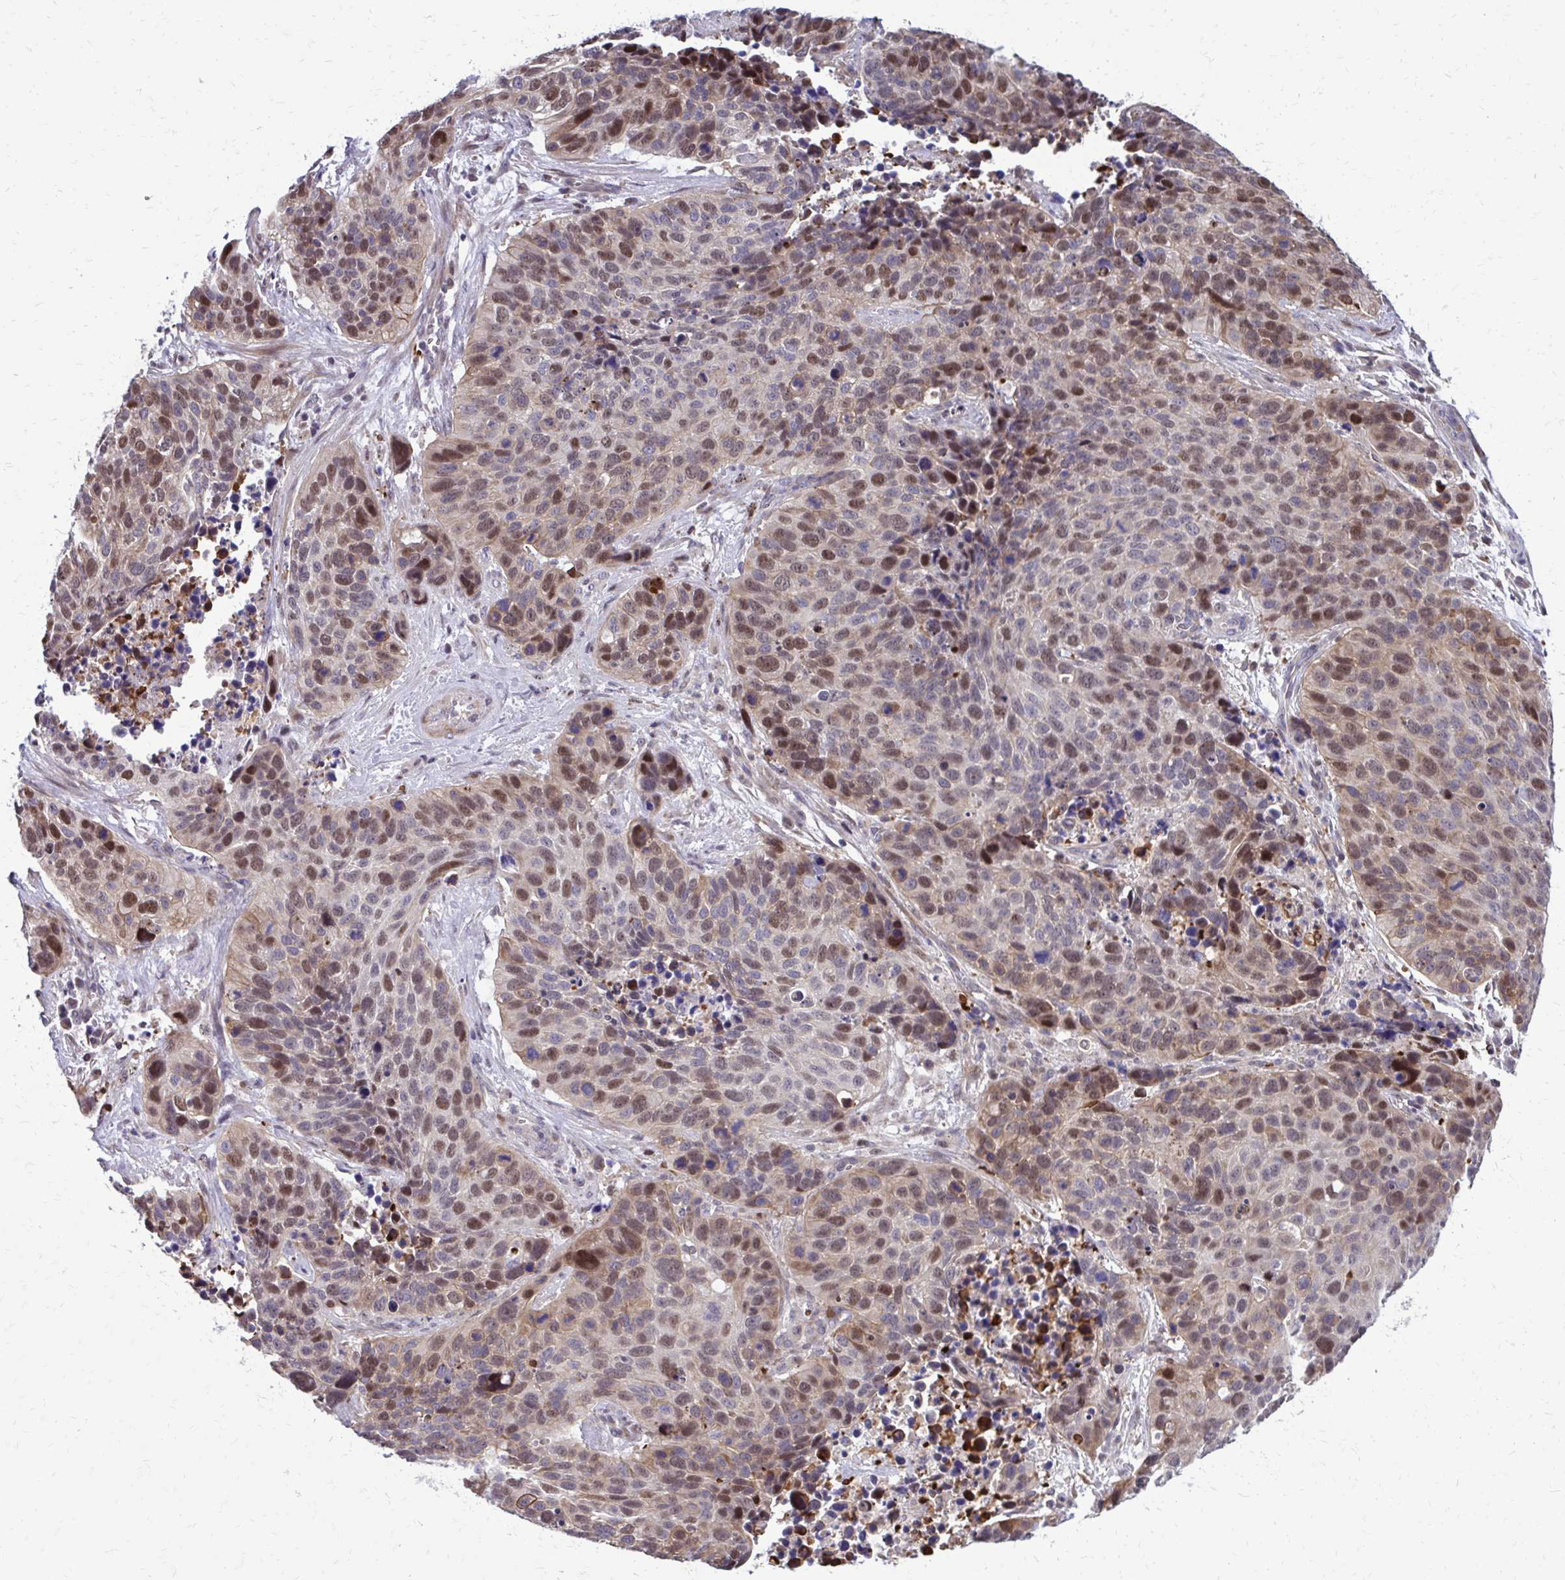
{"staining": {"intensity": "moderate", "quantity": "25%-75%", "location": "nuclear"}, "tissue": "lung cancer", "cell_type": "Tumor cells", "image_type": "cancer", "snomed": [{"axis": "morphology", "description": "Squamous cell carcinoma, NOS"}, {"axis": "topography", "description": "Lung"}], "caption": "Immunohistochemistry photomicrograph of neoplastic tissue: human squamous cell carcinoma (lung) stained using immunohistochemistry (IHC) exhibits medium levels of moderate protein expression localized specifically in the nuclear of tumor cells, appearing as a nuclear brown color.", "gene": "ANKRD30B", "patient": {"sex": "male", "age": 62}}